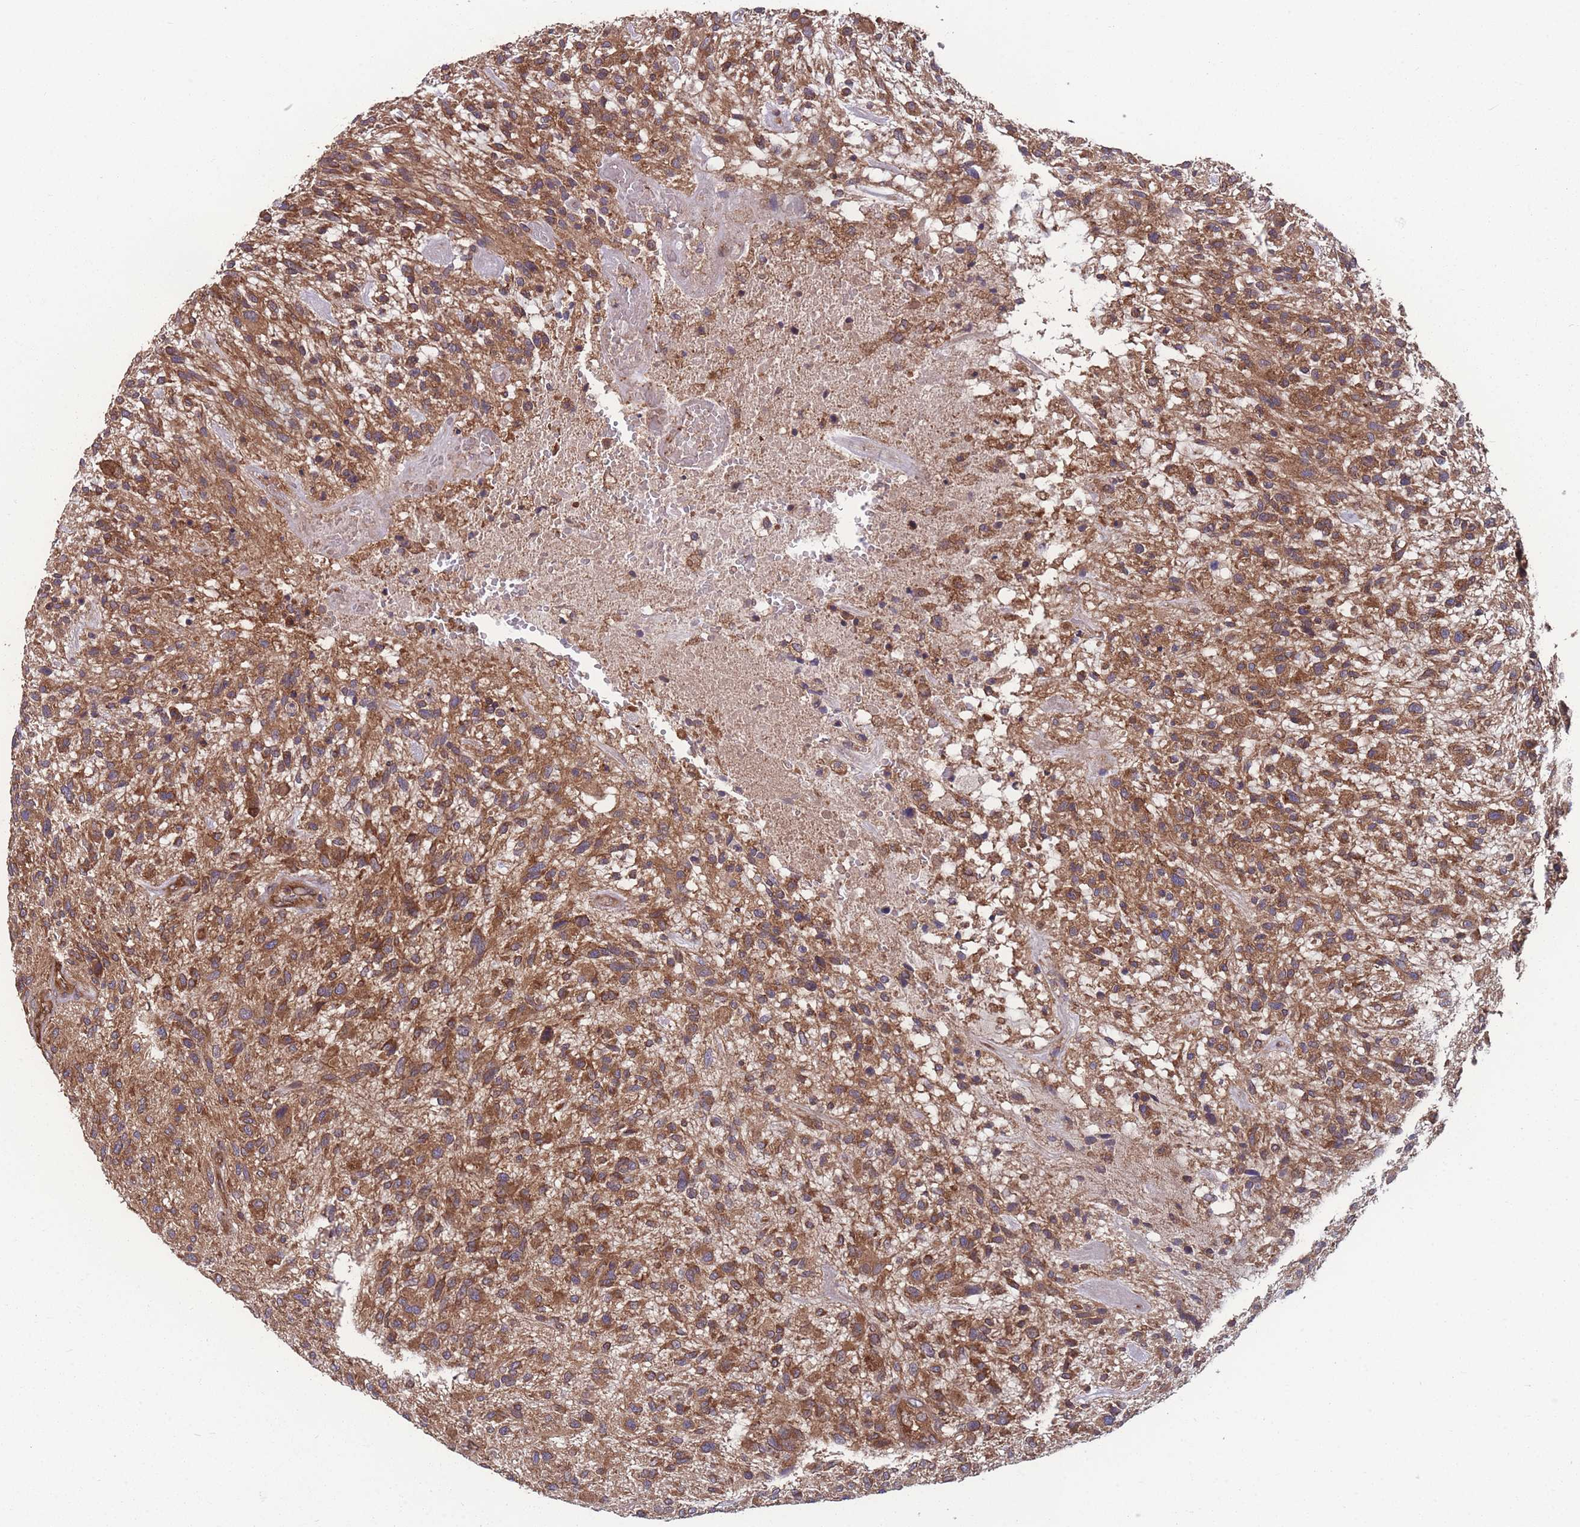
{"staining": {"intensity": "moderate", "quantity": ">75%", "location": "cytoplasmic/membranous"}, "tissue": "glioma", "cell_type": "Tumor cells", "image_type": "cancer", "snomed": [{"axis": "morphology", "description": "Glioma, malignant, High grade"}, {"axis": "topography", "description": "Brain"}], "caption": "Immunohistochemical staining of glioma exhibits moderate cytoplasmic/membranous protein positivity in about >75% of tumor cells.", "gene": "ZPR1", "patient": {"sex": "male", "age": 47}}